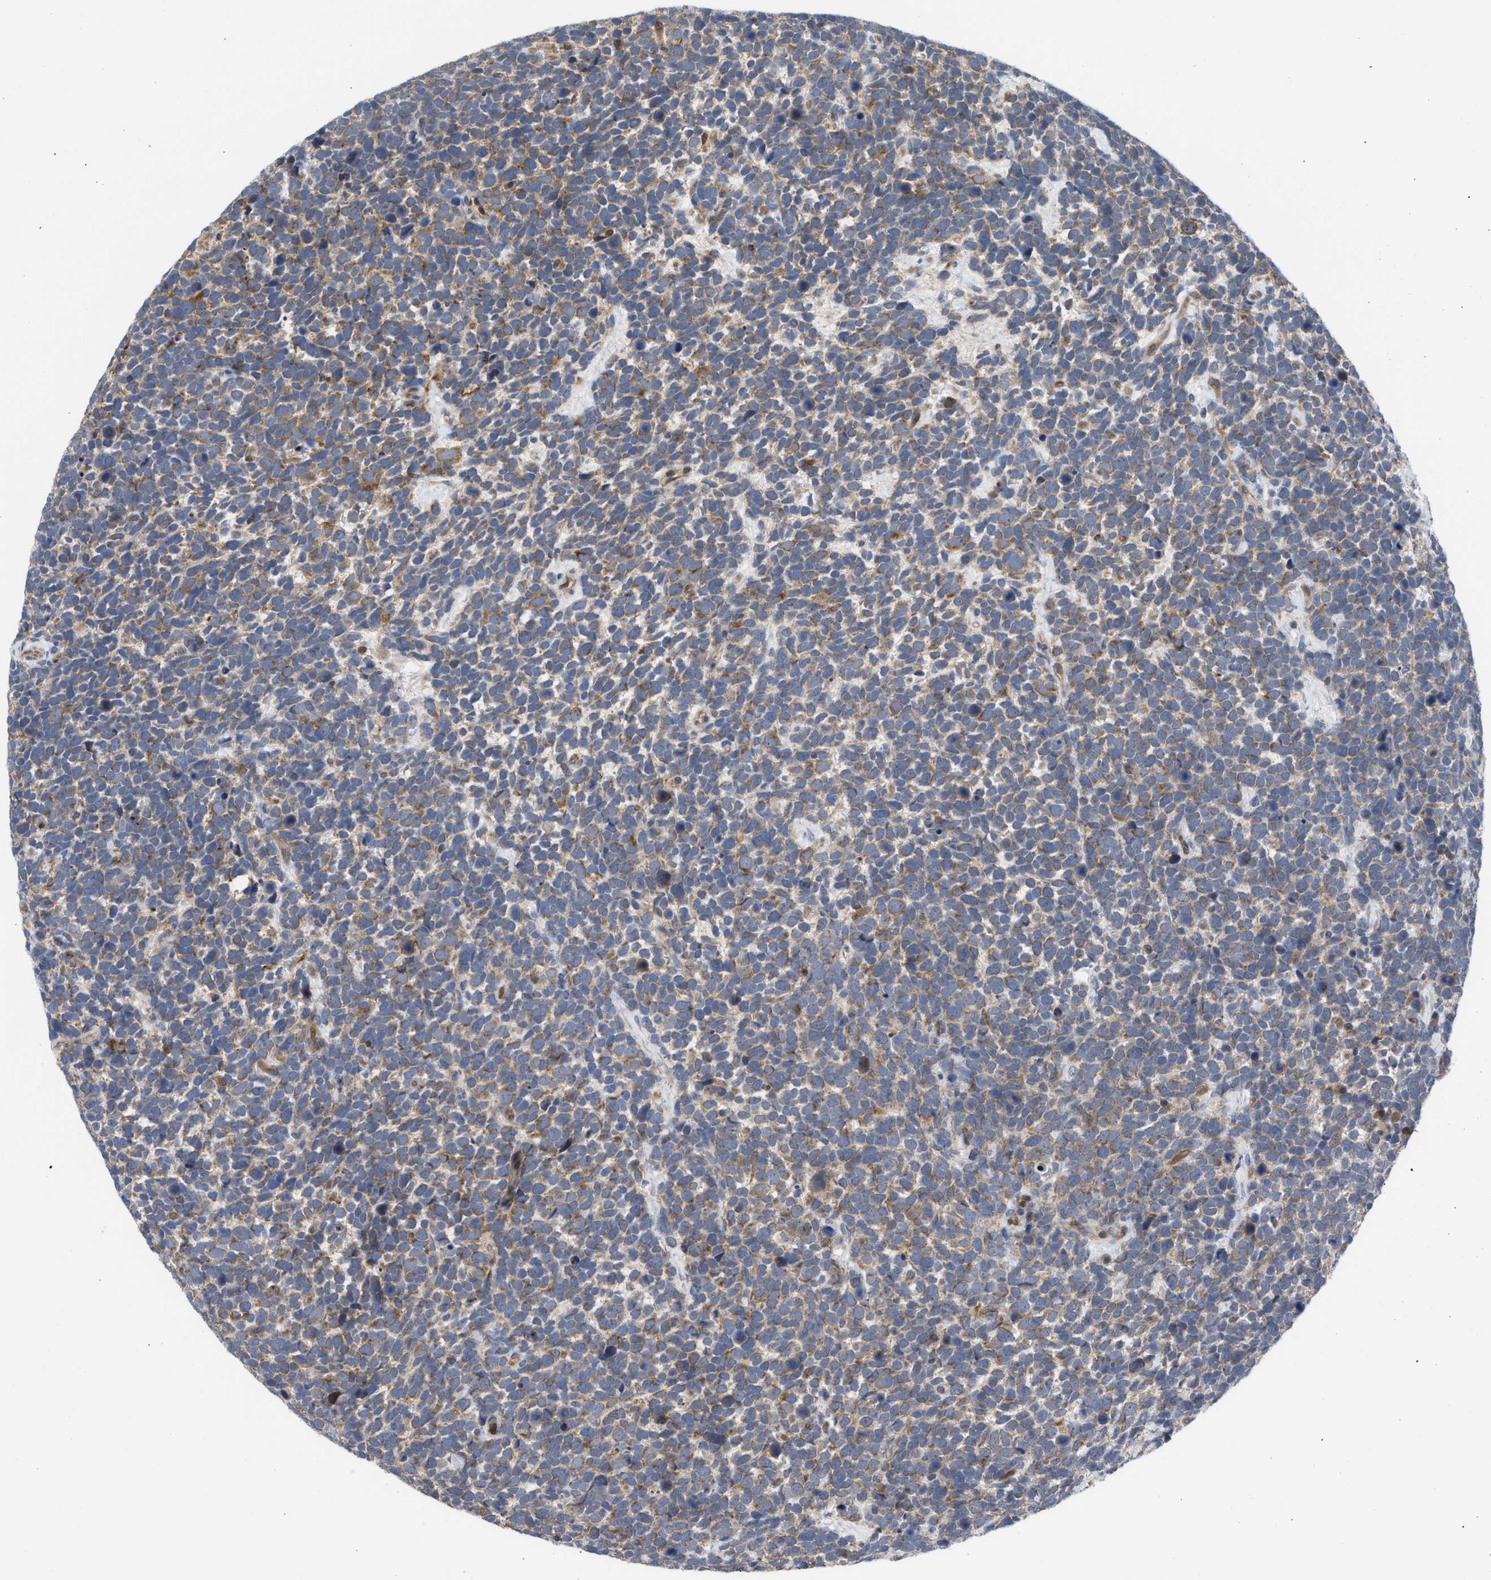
{"staining": {"intensity": "moderate", "quantity": "25%-75%", "location": "cytoplasmic/membranous"}, "tissue": "urothelial cancer", "cell_type": "Tumor cells", "image_type": "cancer", "snomed": [{"axis": "morphology", "description": "Urothelial carcinoma, High grade"}, {"axis": "topography", "description": "Urinary bladder"}], "caption": "Immunohistochemistry (IHC) of human high-grade urothelial carcinoma demonstrates medium levels of moderate cytoplasmic/membranous expression in about 25%-75% of tumor cells. (DAB (3,3'-diaminobenzidine) IHC with brightfield microscopy, high magnification).", "gene": "LDAF1", "patient": {"sex": "female", "age": 82}}